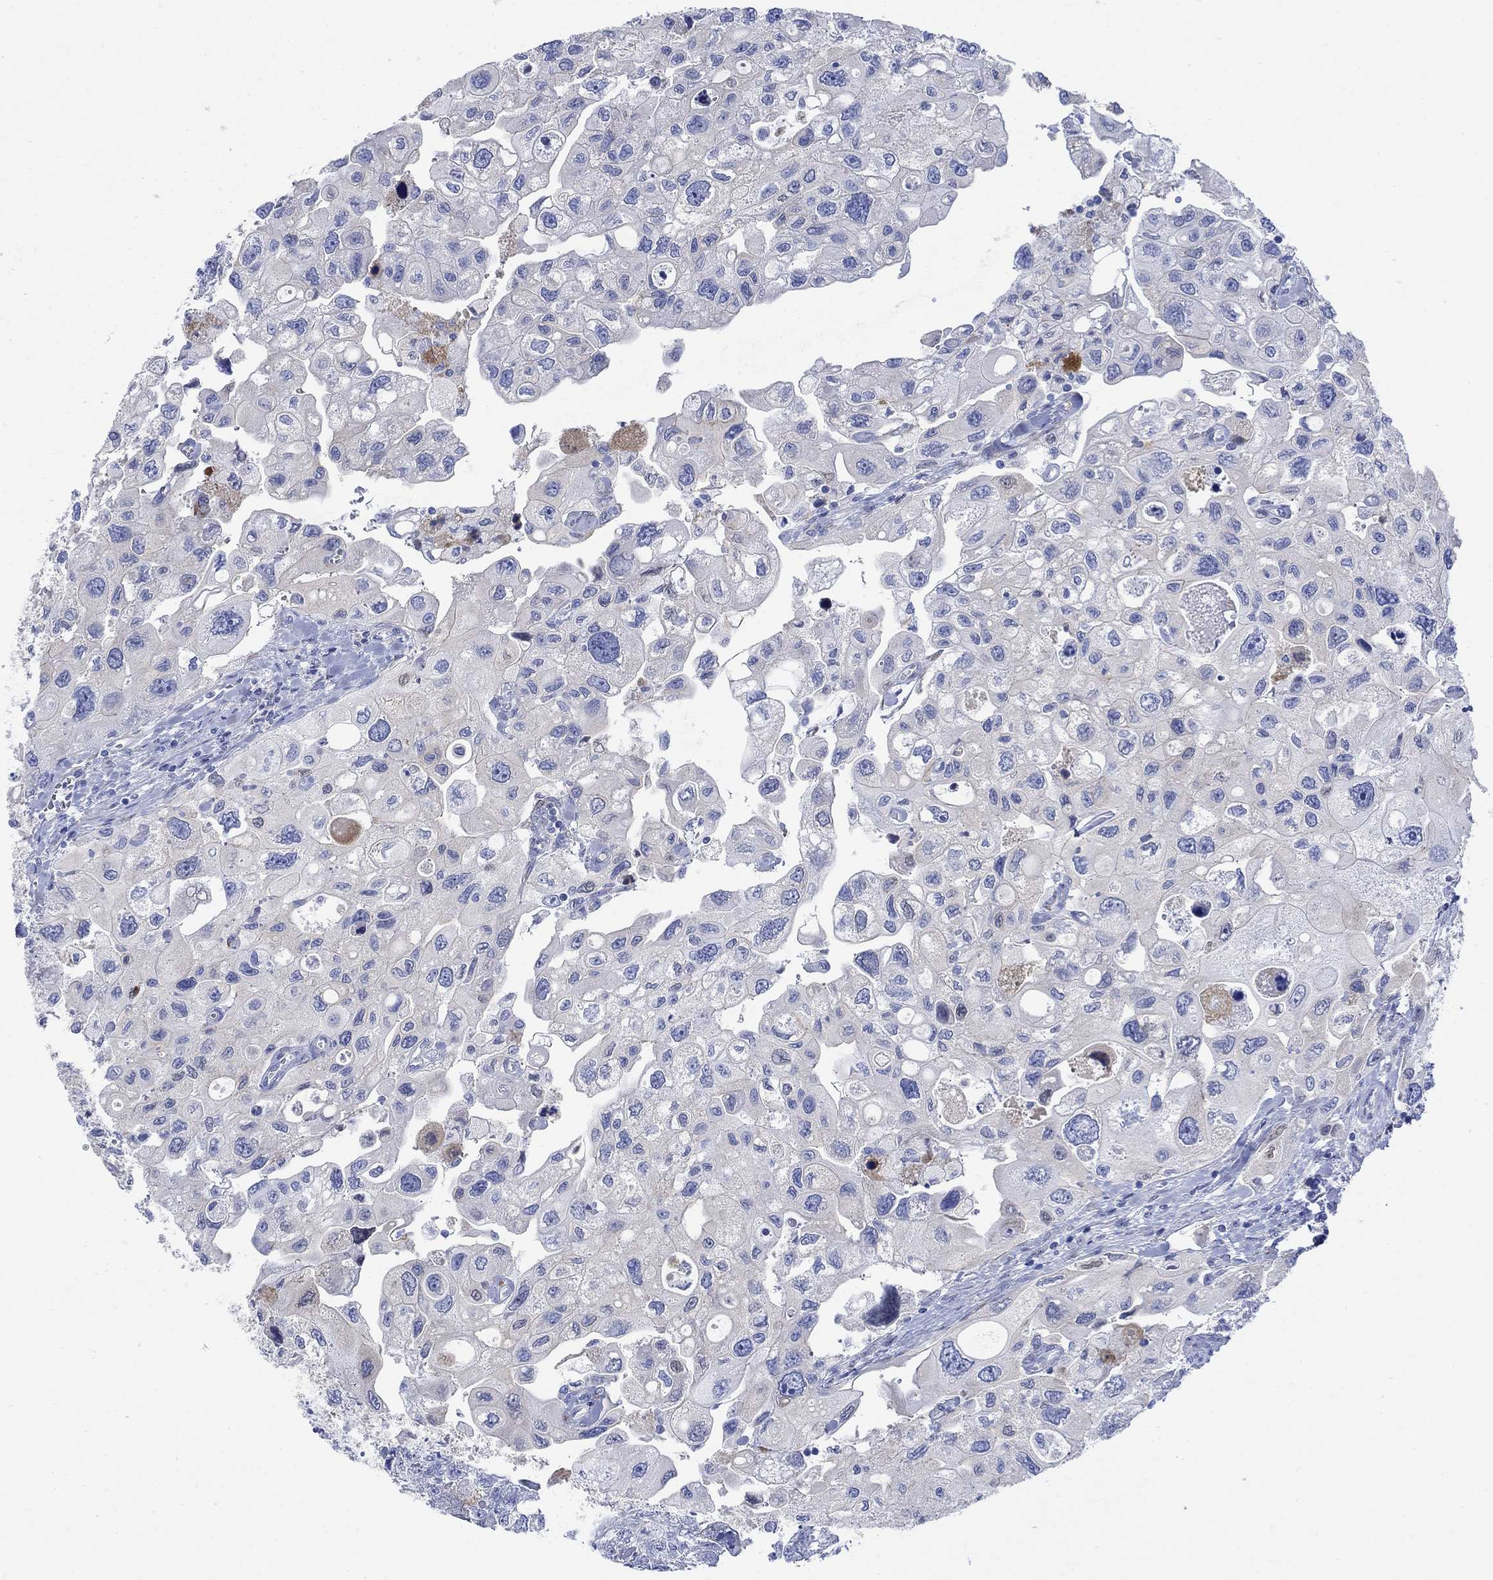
{"staining": {"intensity": "weak", "quantity": "<25%", "location": "cytoplasmic/membranous"}, "tissue": "urothelial cancer", "cell_type": "Tumor cells", "image_type": "cancer", "snomed": [{"axis": "morphology", "description": "Urothelial carcinoma, High grade"}, {"axis": "topography", "description": "Urinary bladder"}], "caption": "Image shows no significant protein expression in tumor cells of urothelial cancer.", "gene": "MYL1", "patient": {"sex": "male", "age": 59}}